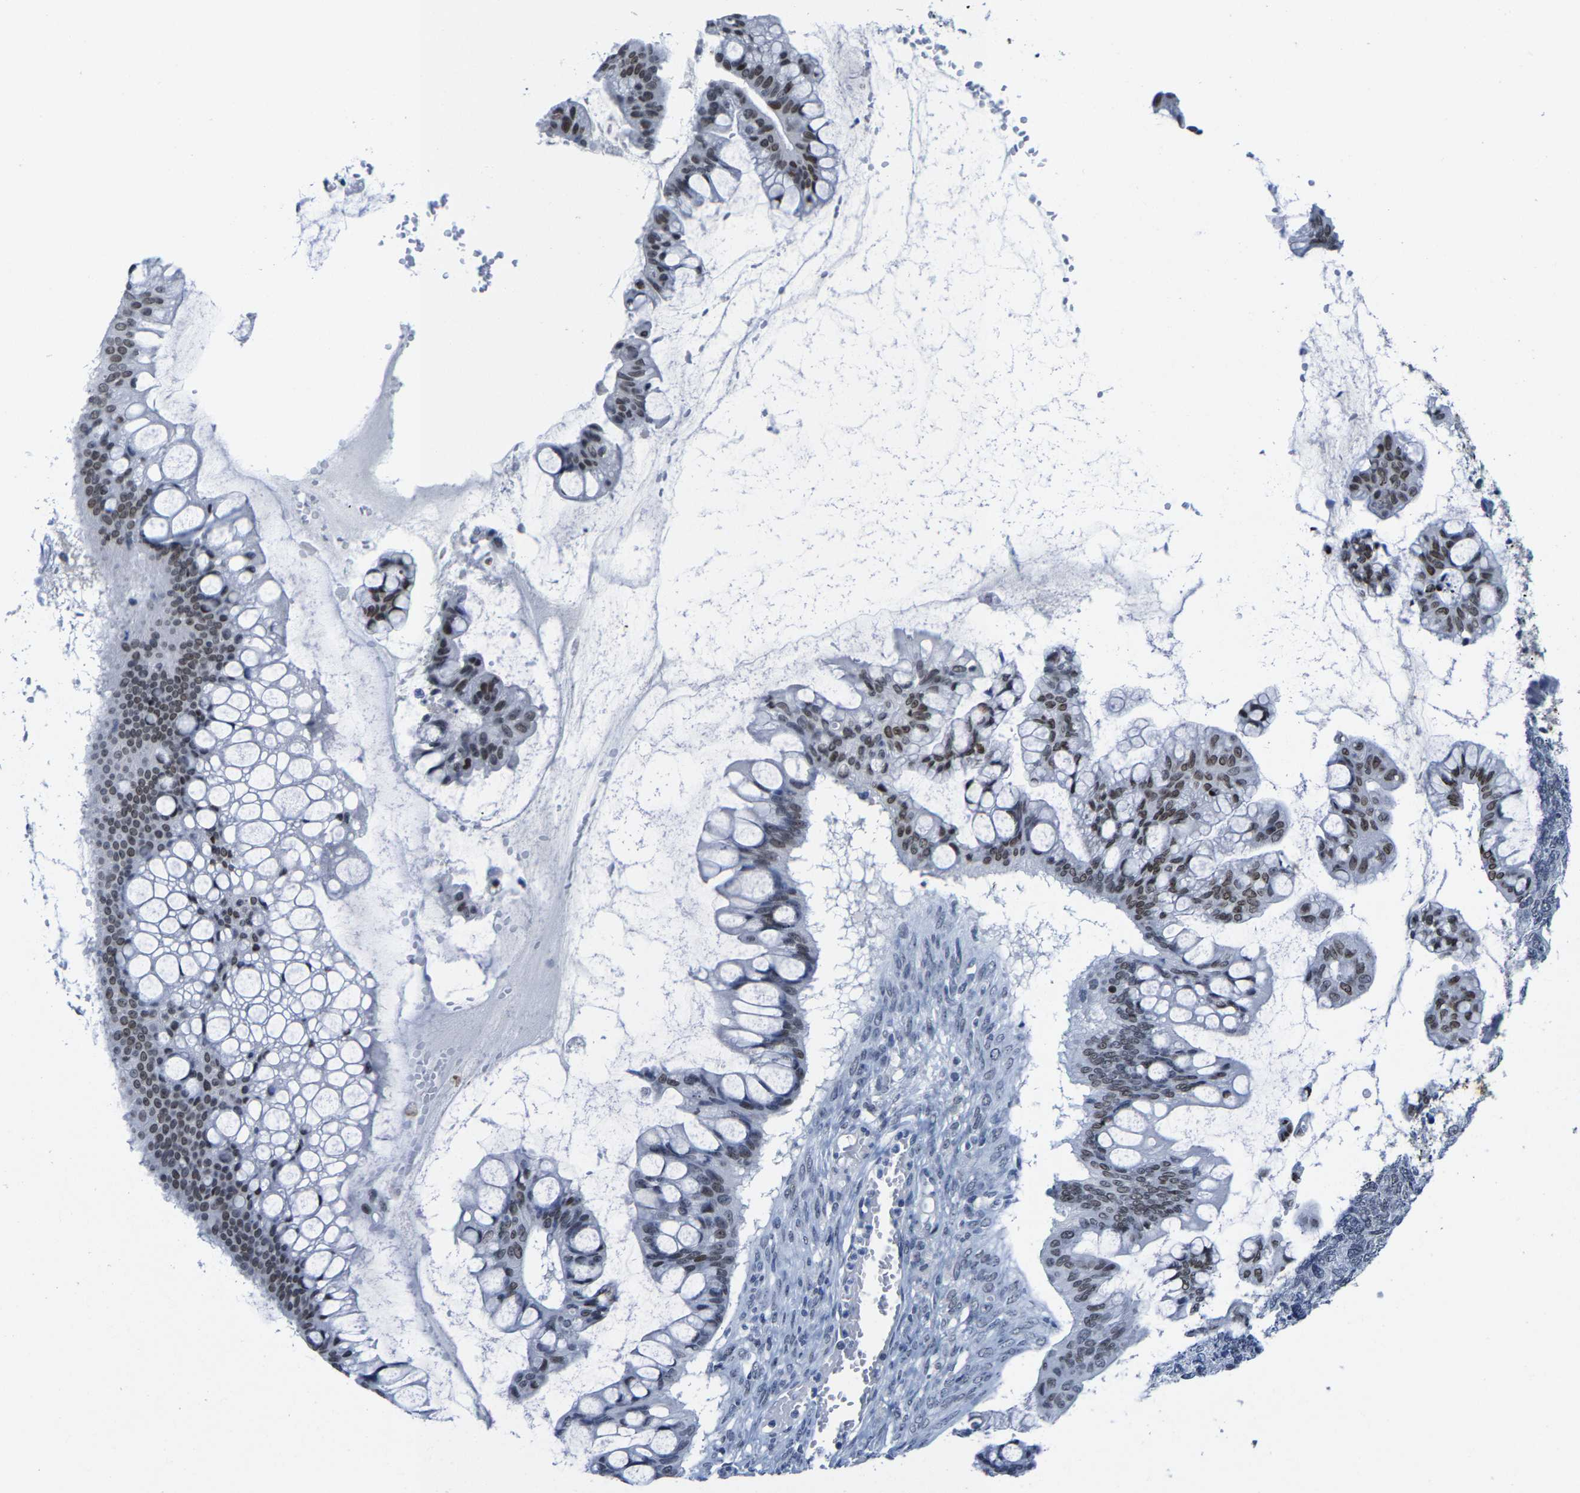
{"staining": {"intensity": "moderate", "quantity": ">75%", "location": "nuclear"}, "tissue": "ovarian cancer", "cell_type": "Tumor cells", "image_type": "cancer", "snomed": [{"axis": "morphology", "description": "Cystadenocarcinoma, mucinous, NOS"}, {"axis": "topography", "description": "Ovary"}], "caption": "IHC (DAB) staining of mucinous cystadenocarcinoma (ovarian) reveals moderate nuclear protein staining in about >75% of tumor cells.", "gene": "SETD1B", "patient": {"sex": "female", "age": 73}}